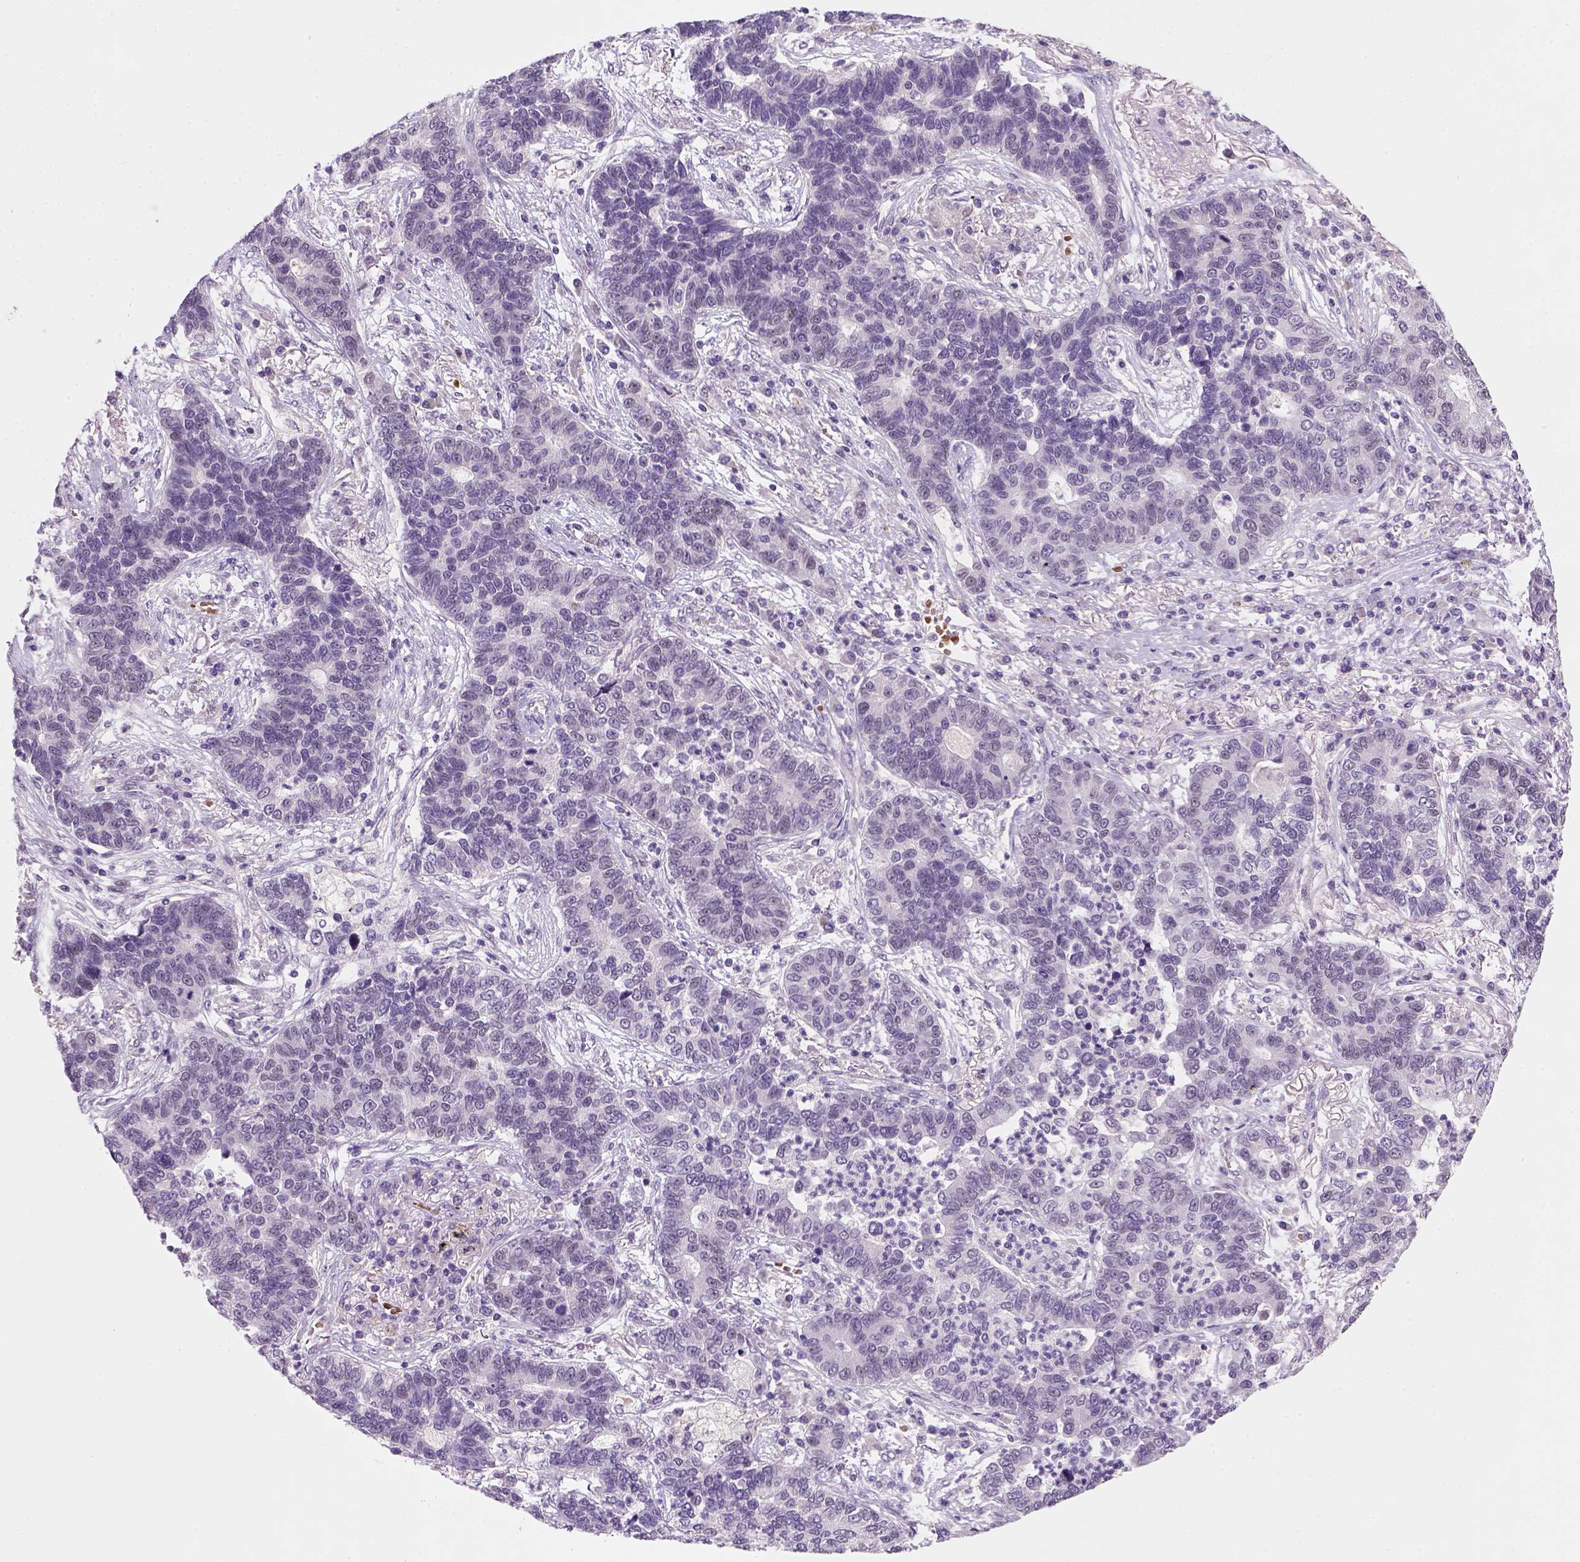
{"staining": {"intensity": "negative", "quantity": "none", "location": "none"}, "tissue": "lung cancer", "cell_type": "Tumor cells", "image_type": "cancer", "snomed": [{"axis": "morphology", "description": "Adenocarcinoma, NOS"}, {"axis": "topography", "description": "Lung"}], "caption": "Micrograph shows no significant protein staining in tumor cells of lung cancer.", "gene": "ZMAT4", "patient": {"sex": "female", "age": 57}}